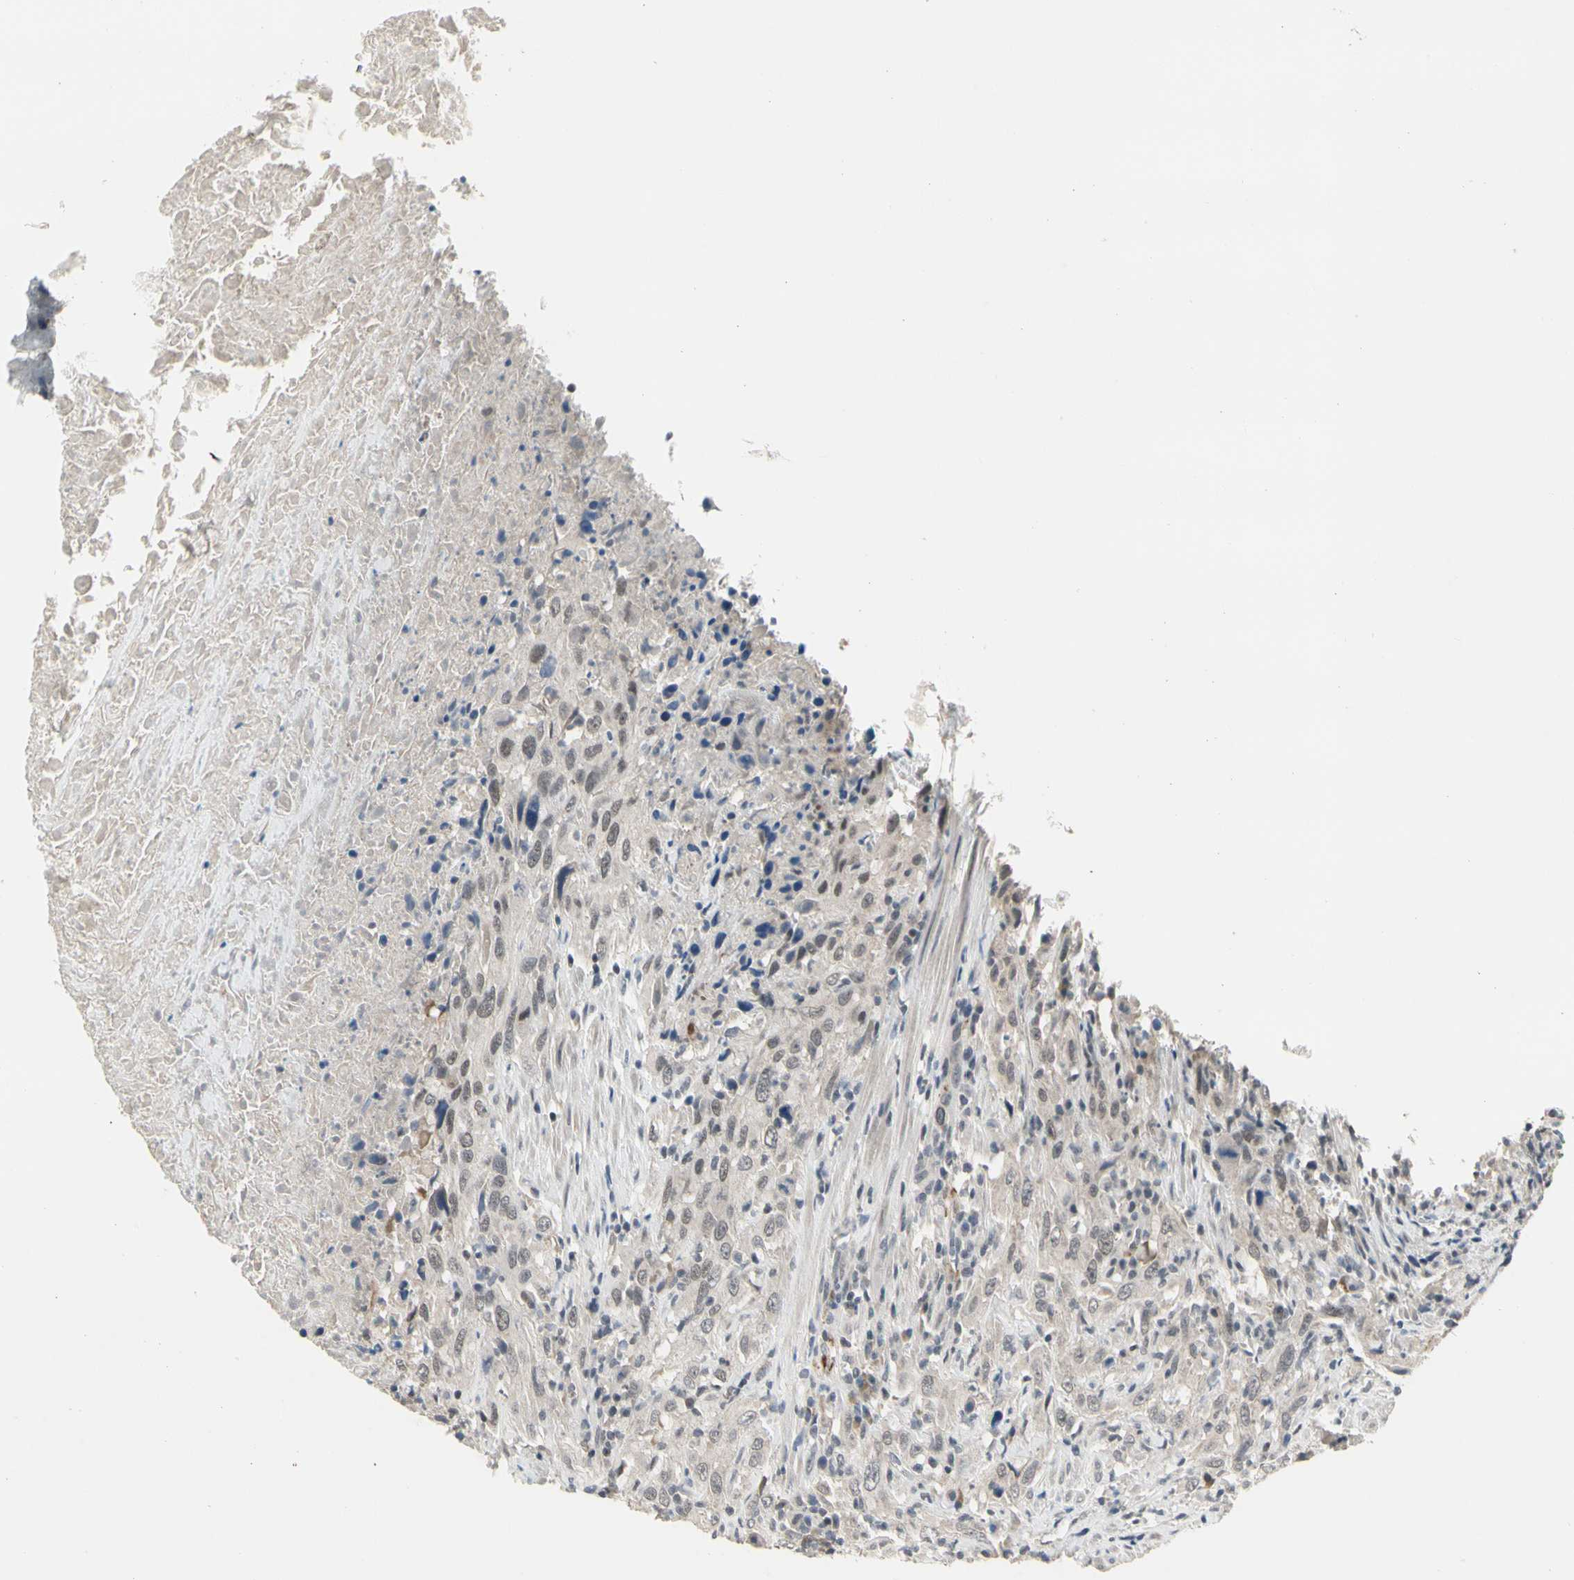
{"staining": {"intensity": "weak", "quantity": "<25%", "location": "nuclear"}, "tissue": "urothelial cancer", "cell_type": "Tumor cells", "image_type": "cancer", "snomed": [{"axis": "morphology", "description": "Urothelial carcinoma, High grade"}, {"axis": "topography", "description": "Urinary bladder"}], "caption": "Immunohistochemical staining of human high-grade urothelial carcinoma reveals no significant expression in tumor cells.", "gene": "GREM1", "patient": {"sex": "male", "age": 61}}